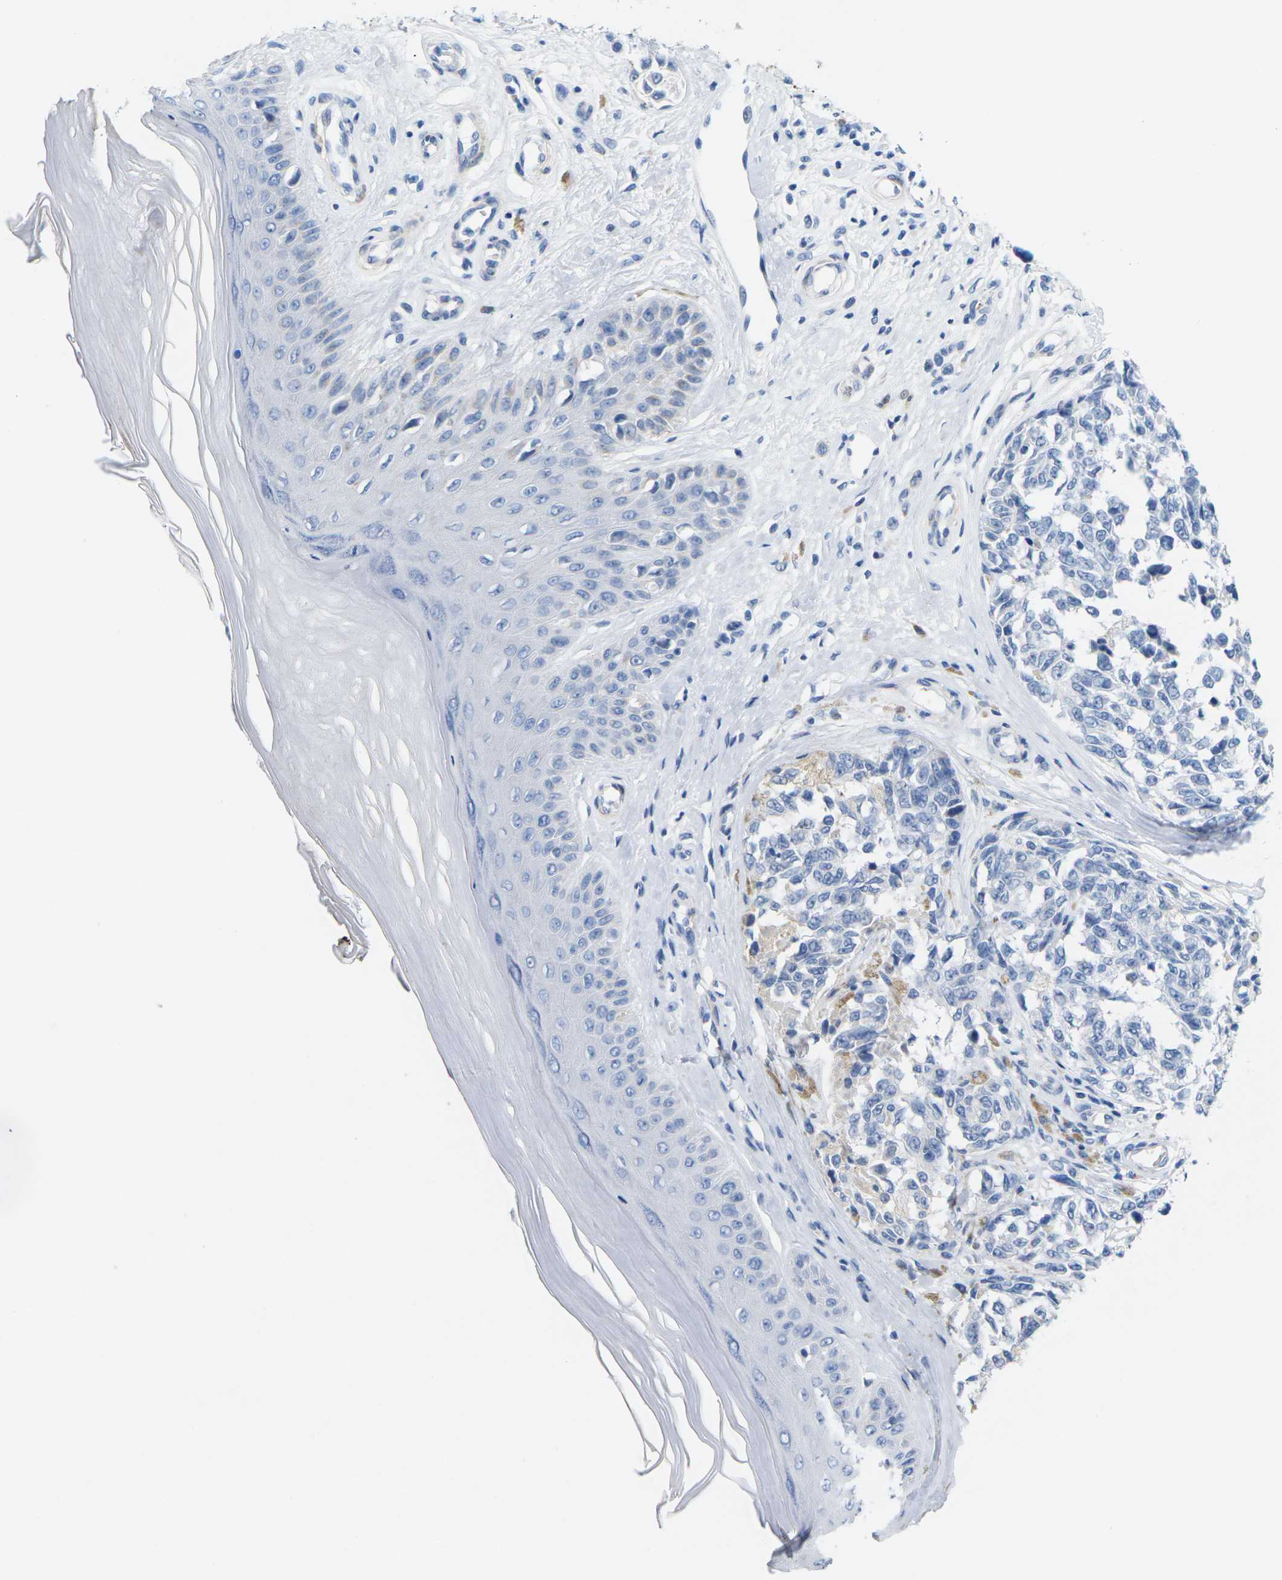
{"staining": {"intensity": "negative", "quantity": "none", "location": "none"}, "tissue": "melanoma", "cell_type": "Tumor cells", "image_type": "cancer", "snomed": [{"axis": "morphology", "description": "Malignant melanoma, NOS"}, {"axis": "topography", "description": "Skin"}], "caption": "Immunohistochemistry of human malignant melanoma shows no positivity in tumor cells. The staining was performed using DAB (3,3'-diaminobenzidine) to visualize the protein expression in brown, while the nuclei were stained in blue with hematoxylin (Magnification: 20x).", "gene": "CNN1", "patient": {"sex": "female", "age": 64}}